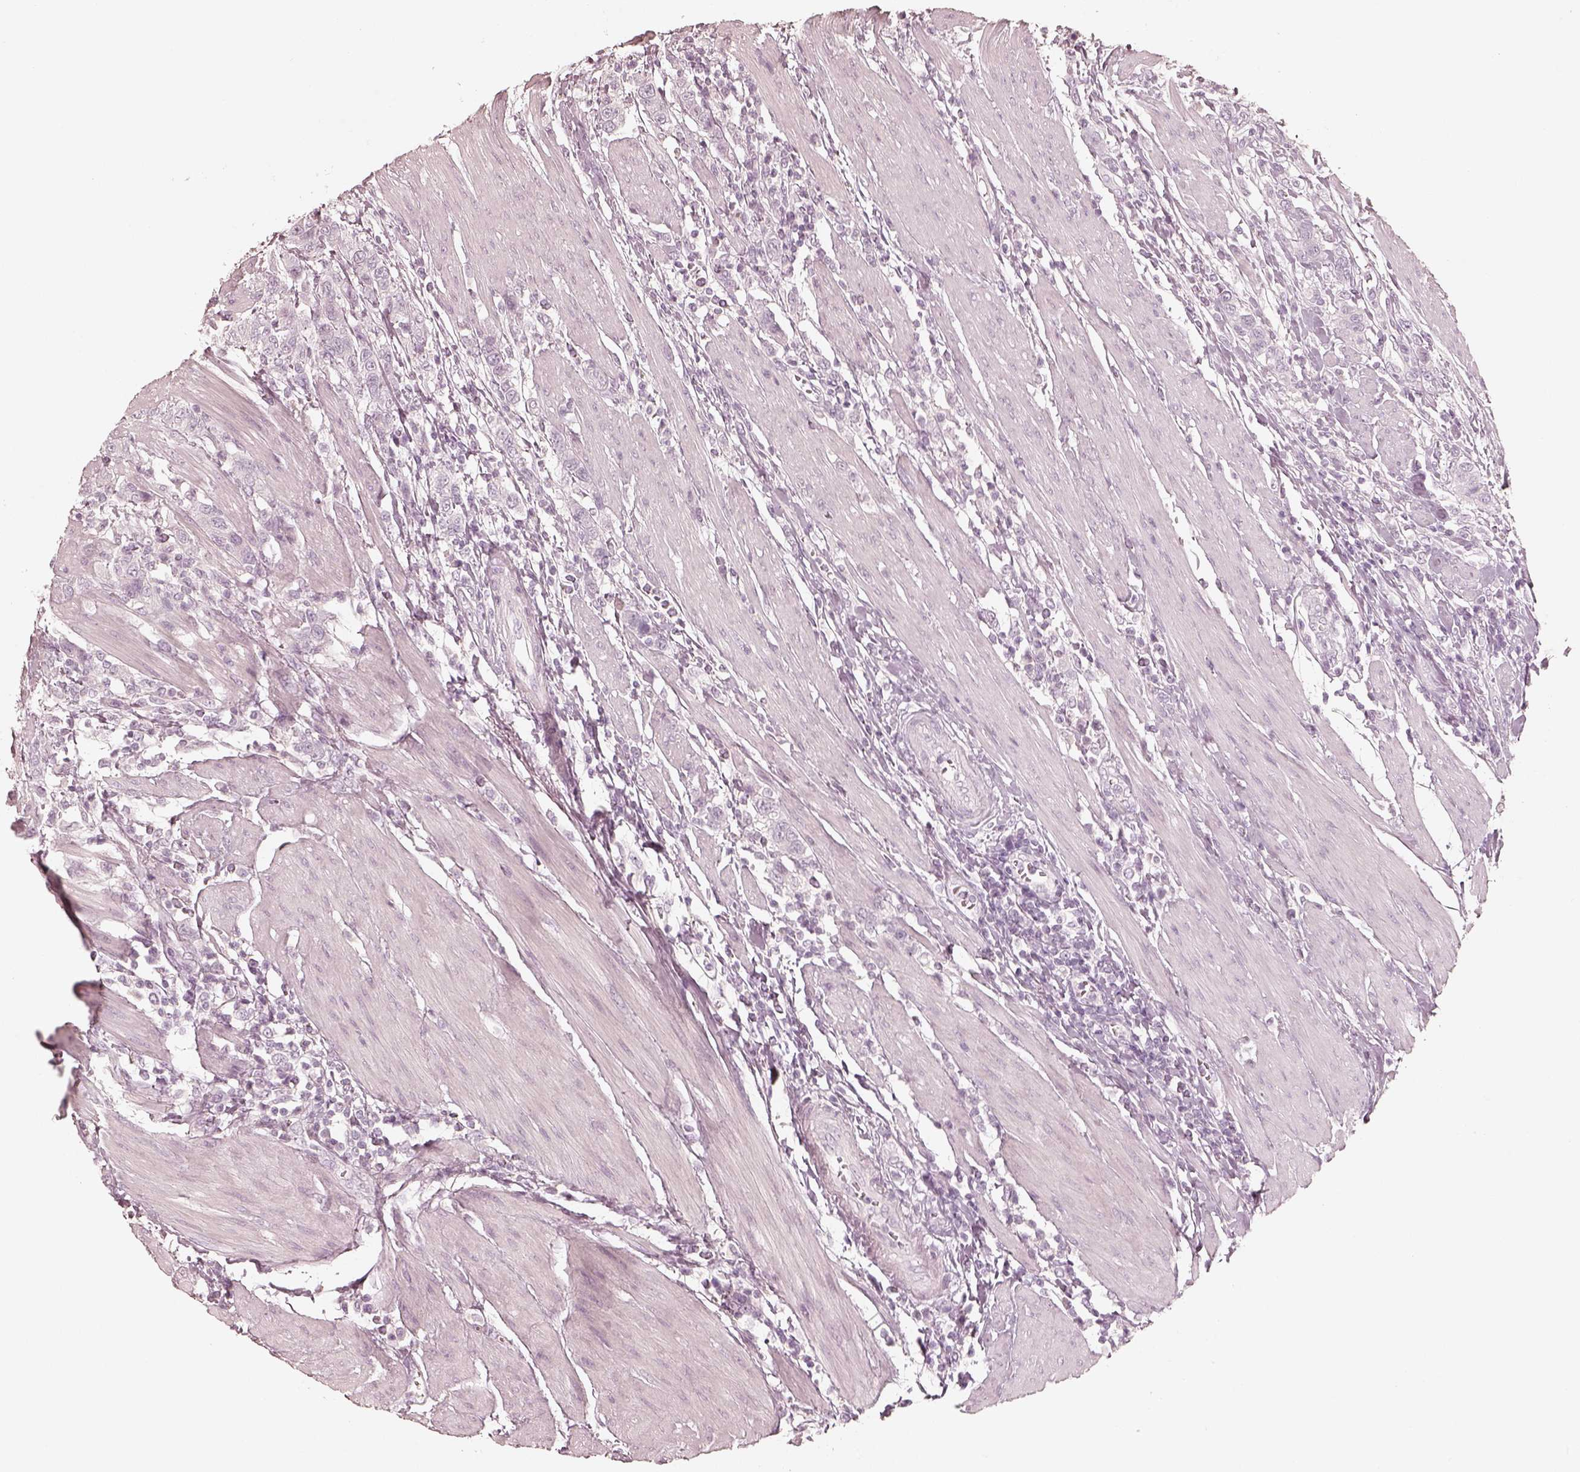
{"staining": {"intensity": "negative", "quantity": "none", "location": "none"}, "tissue": "urothelial cancer", "cell_type": "Tumor cells", "image_type": "cancer", "snomed": [{"axis": "morphology", "description": "Urothelial carcinoma, High grade"}, {"axis": "topography", "description": "Urinary bladder"}], "caption": "IHC image of urothelial carcinoma (high-grade) stained for a protein (brown), which displays no staining in tumor cells.", "gene": "KRT82", "patient": {"sex": "female", "age": 58}}